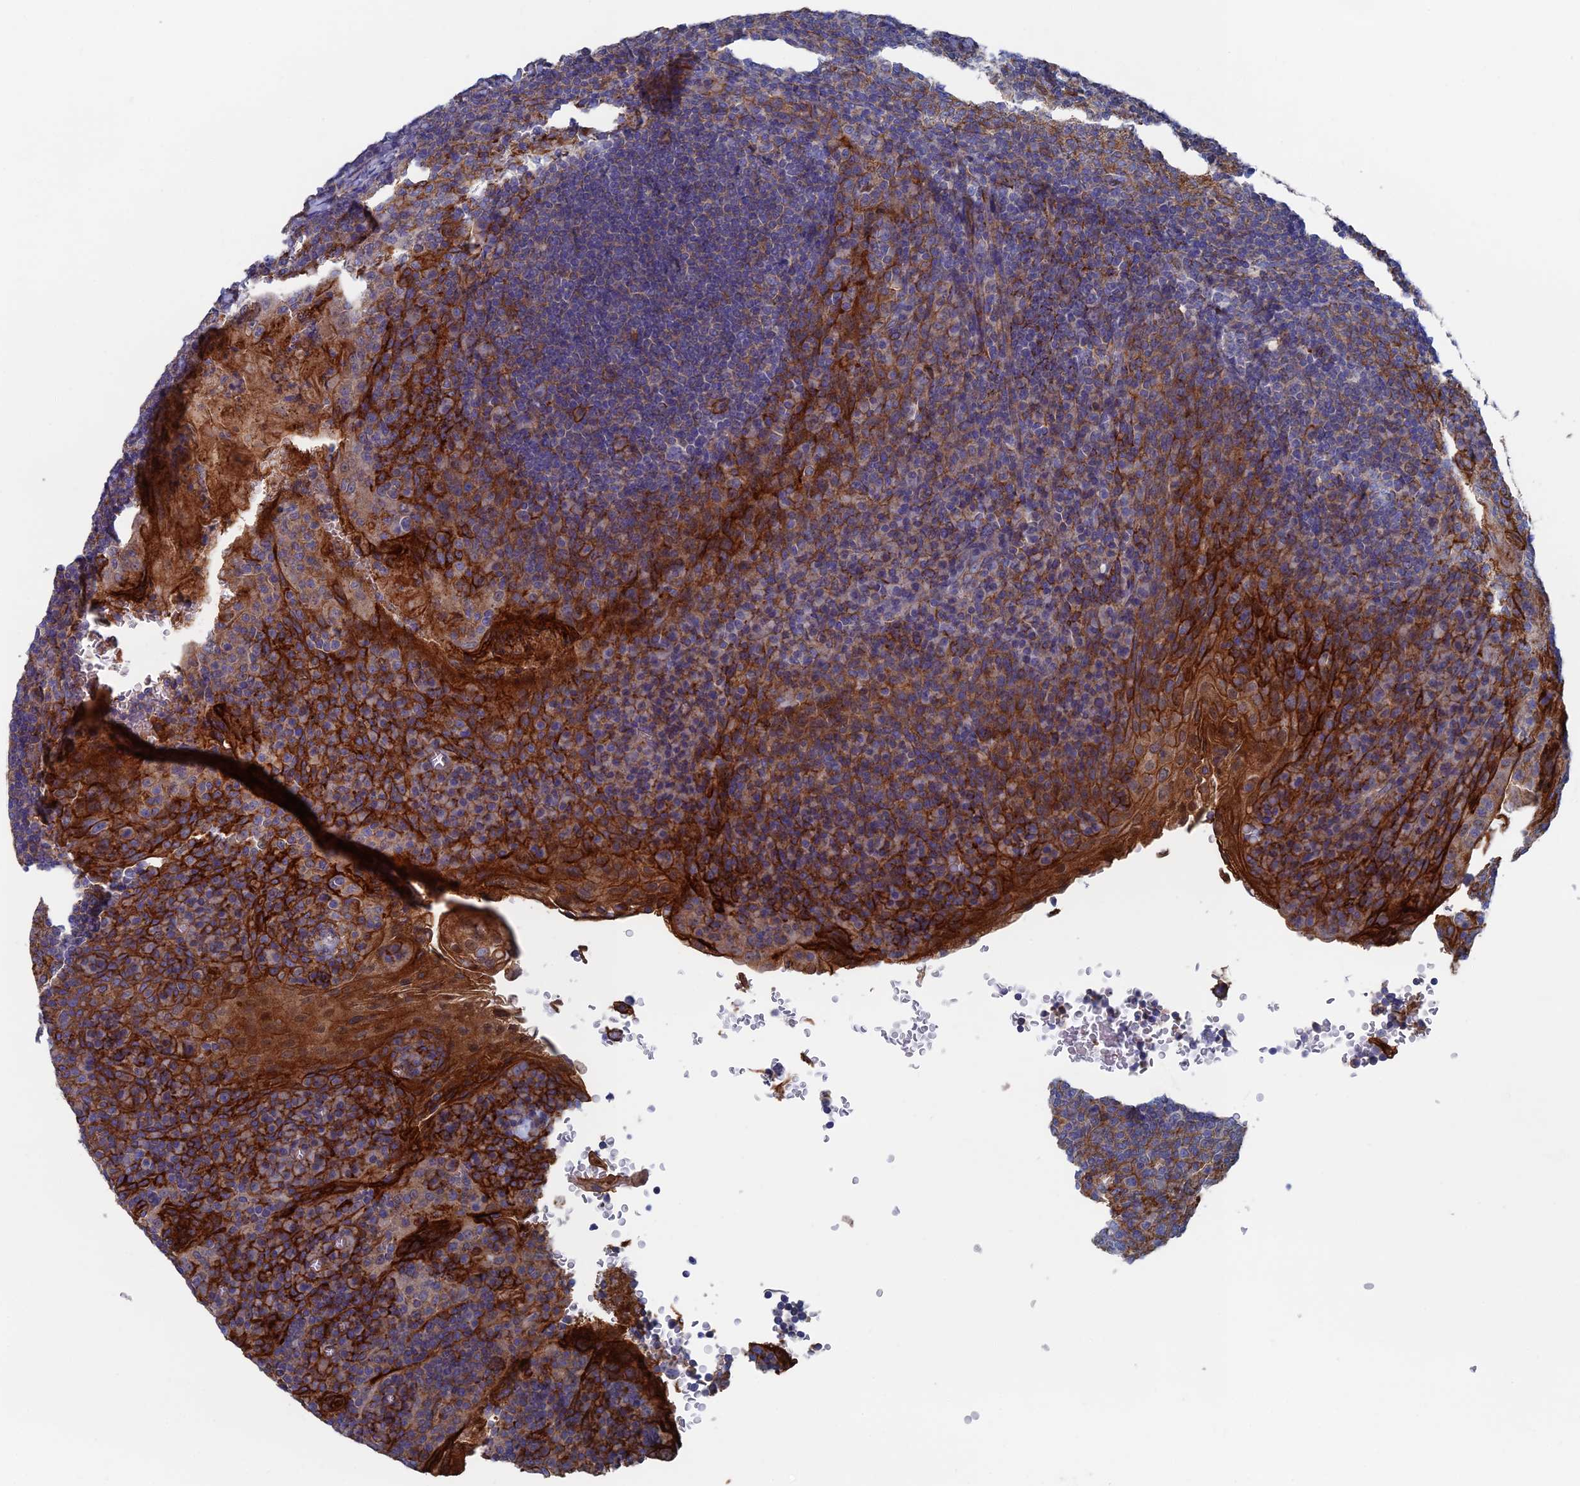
{"staining": {"intensity": "moderate", "quantity": "25%-75%", "location": "cytoplasmic/membranous"}, "tissue": "tonsil", "cell_type": "Germinal center cells", "image_type": "normal", "snomed": [{"axis": "morphology", "description": "Normal tissue, NOS"}, {"axis": "topography", "description": "Tonsil"}], "caption": "Tonsil stained with DAB IHC displays medium levels of moderate cytoplasmic/membranous staining in about 25%-75% of germinal center cells. Using DAB (3,3'-diaminobenzidine) (brown) and hematoxylin (blue) stains, captured at high magnification using brightfield microscopy.", "gene": "SNX11", "patient": {"sex": "male", "age": 17}}